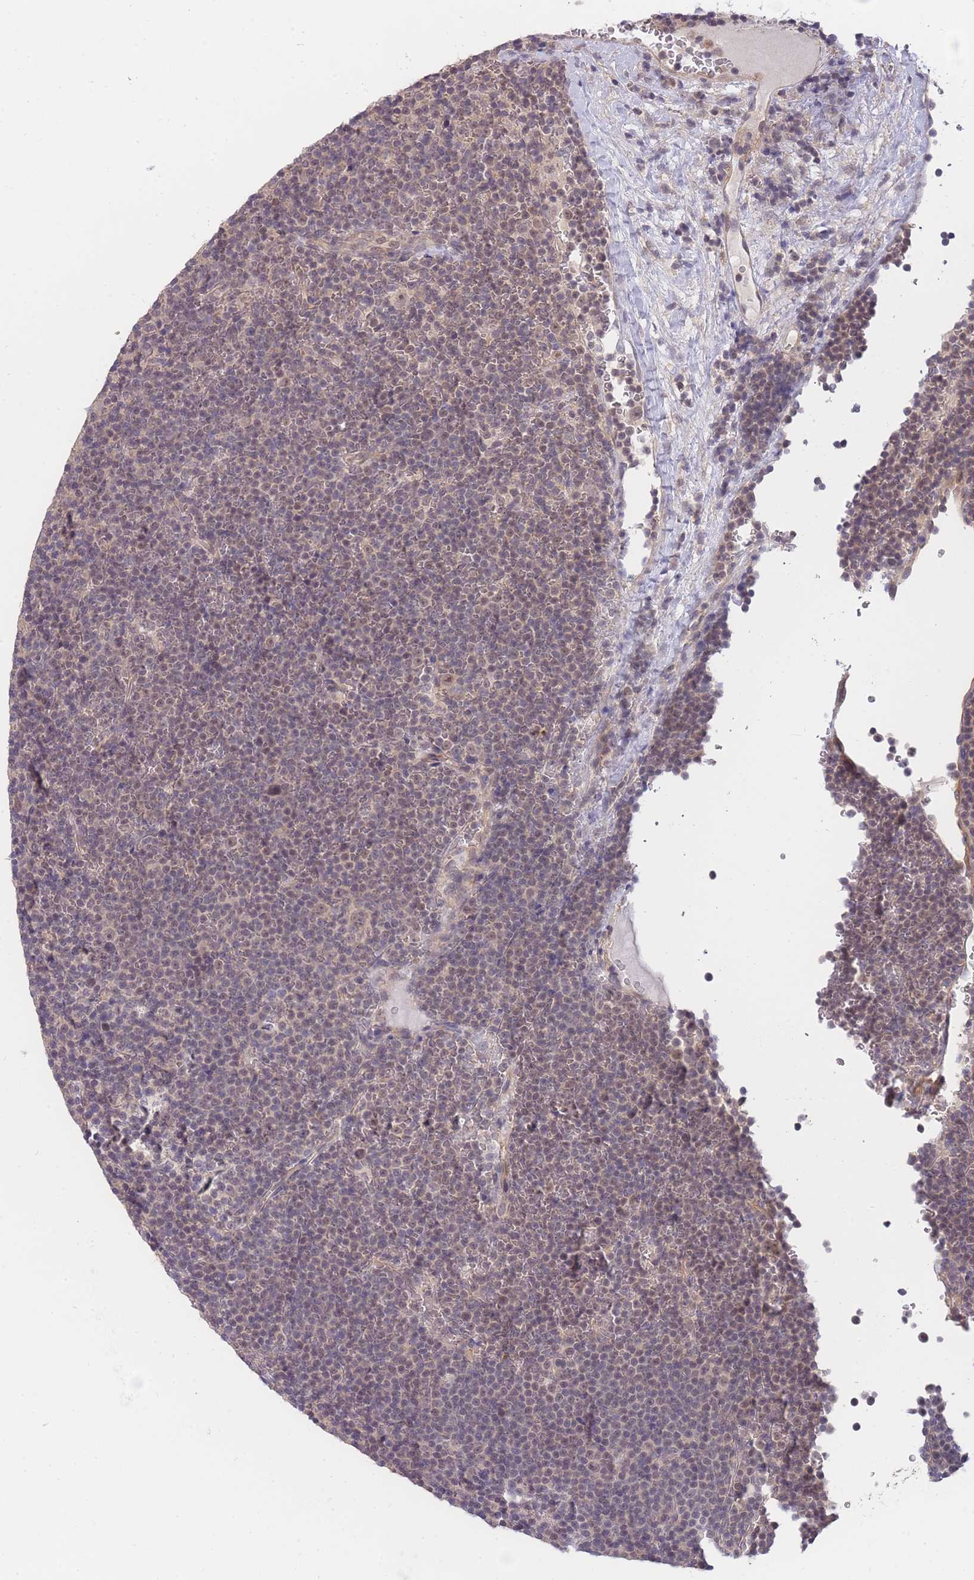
{"staining": {"intensity": "weak", "quantity": "25%-75%", "location": "nuclear"}, "tissue": "lymphoma", "cell_type": "Tumor cells", "image_type": "cancer", "snomed": [{"axis": "morphology", "description": "Malignant lymphoma, non-Hodgkin's type, Low grade"}, {"axis": "topography", "description": "Lymph node"}], "caption": "Protein analysis of malignant lymphoma, non-Hodgkin's type (low-grade) tissue displays weak nuclear expression in approximately 25%-75% of tumor cells.", "gene": "SMC6", "patient": {"sex": "female", "age": 67}}